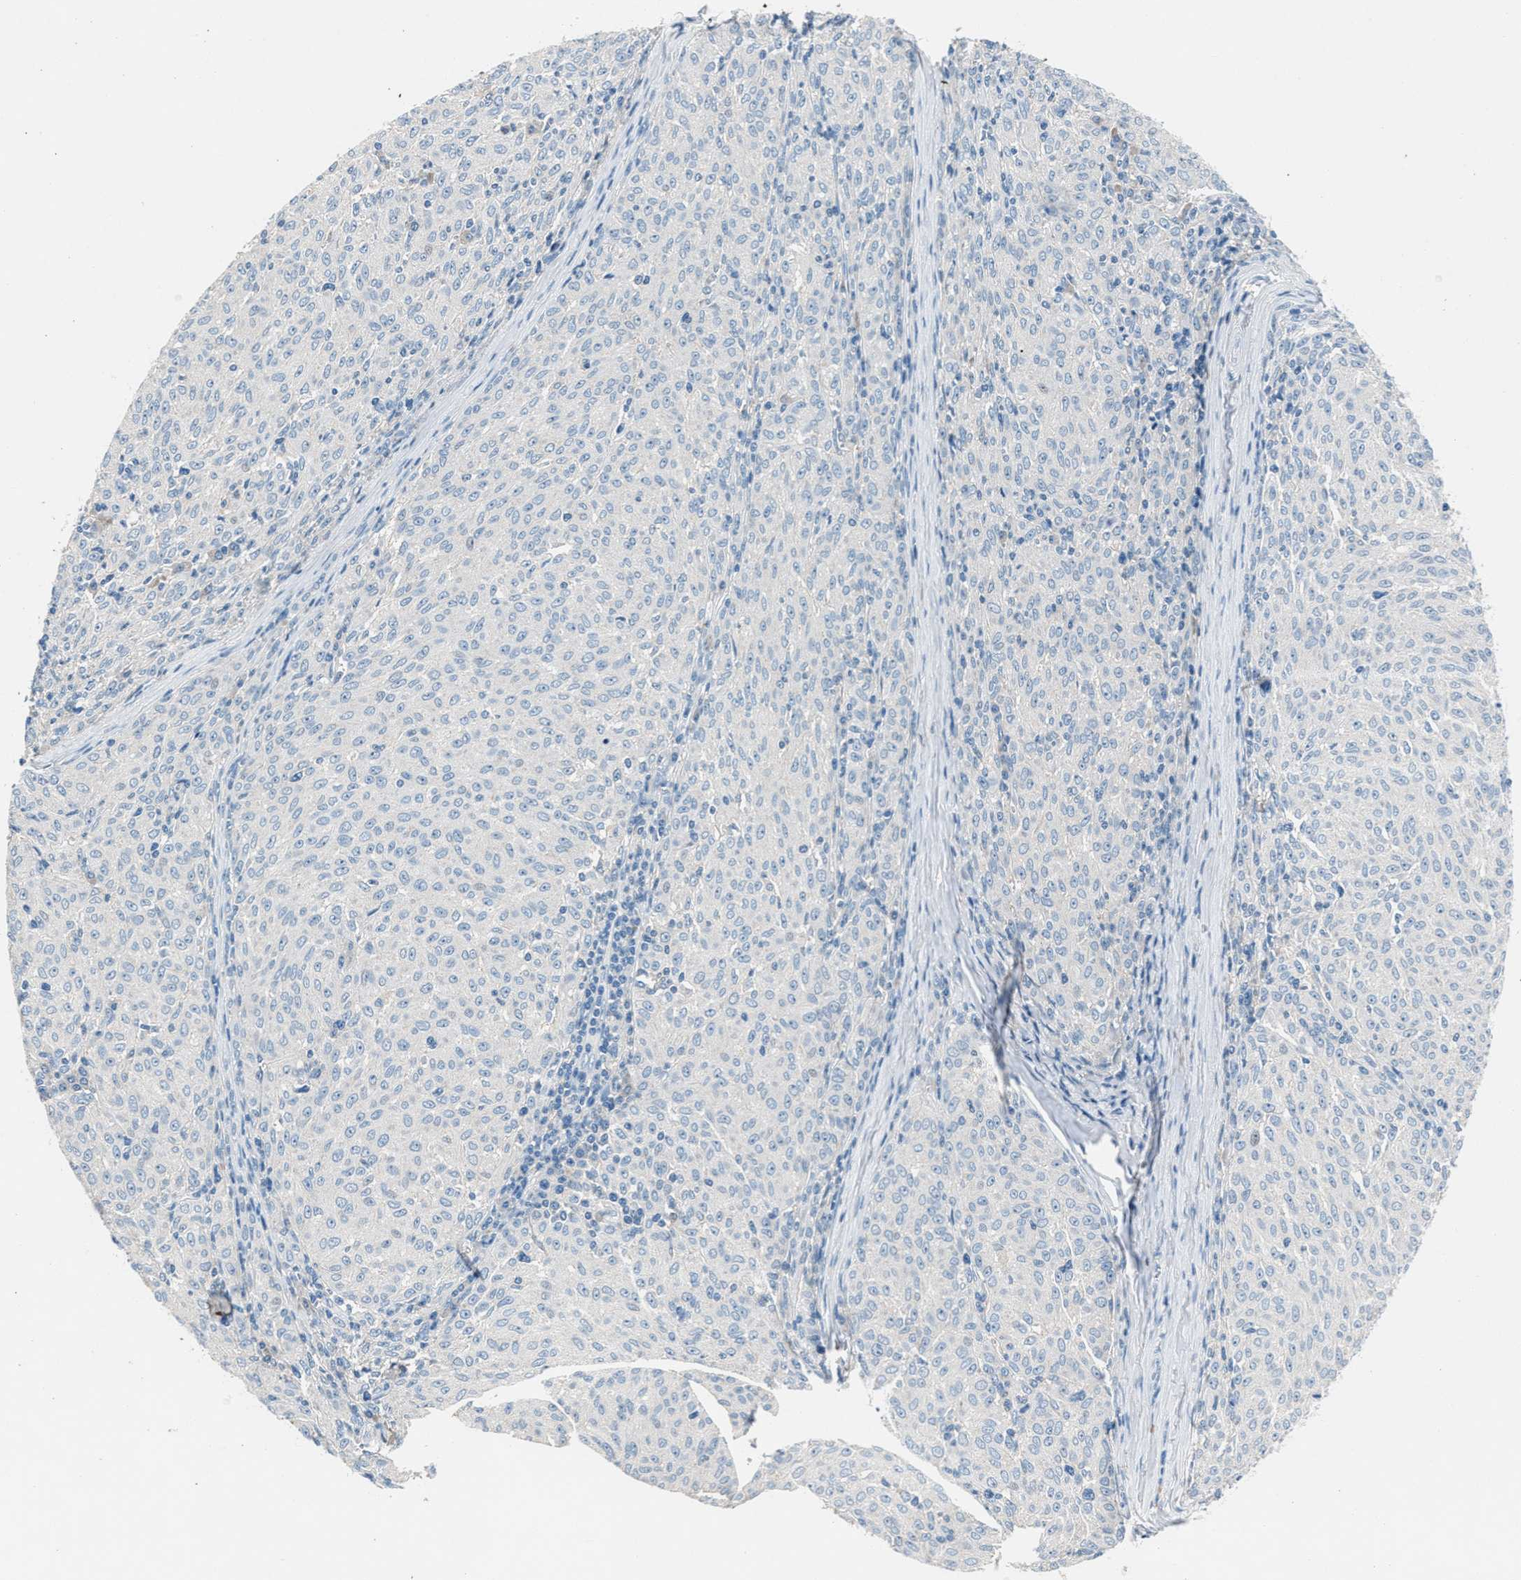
{"staining": {"intensity": "negative", "quantity": "none", "location": "none"}, "tissue": "melanoma", "cell_type": "Tumor cells", "image_type": "cancer", "snomed": [{"axis": "morphology", "description": "Malignant melanoma, NOS"}, {"axis": "topography", "description": "Skin"}], "caption": "Melanoma stained for a protein using immunohistochemistry (IHC) shows no expression tumor cells.", "gene": "DENND6B", "patient": {"sex": "female", "age": 72}}